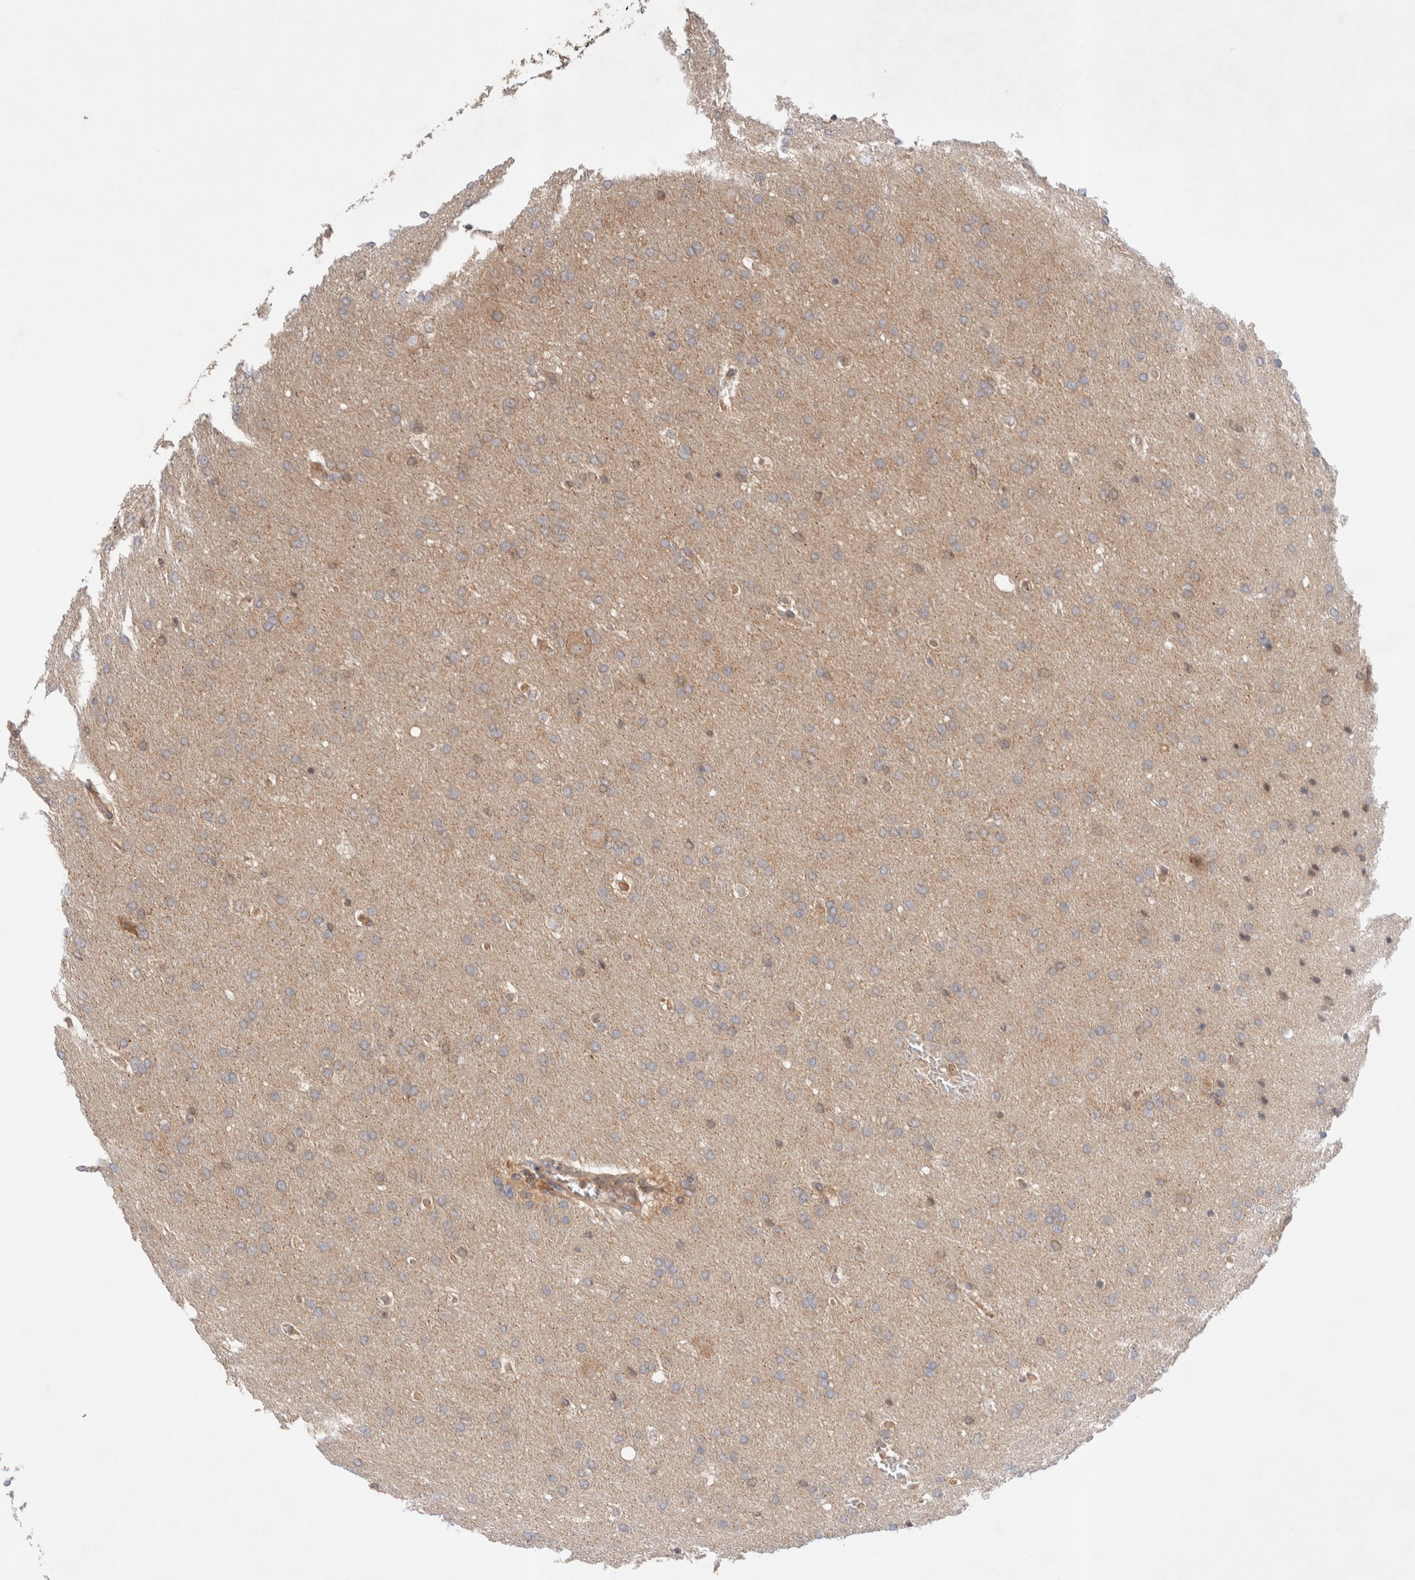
{"staining": {"intensity": "weak", "quantity": "<25%", "location": "cytoplasmic/membranous"}, "tissue": "glioma", "cell_type": "Tumor cells", "image_type": "cancer", "snomed": [{"axis": "morphology", "description": "Glioma, malignant, Low grade"}, {"axis": "topography", "description": "Brain"}], "caption": "Immunohistochemistry micrograph of neoplastic tissue: malignant glioma (low-grade) stained with DAB (3,3'-diaminobenzidine) displays no significant protein expression in tumor cells.", "gene": "SIKE1", "patient": {"sex": "female", "age": 37}}